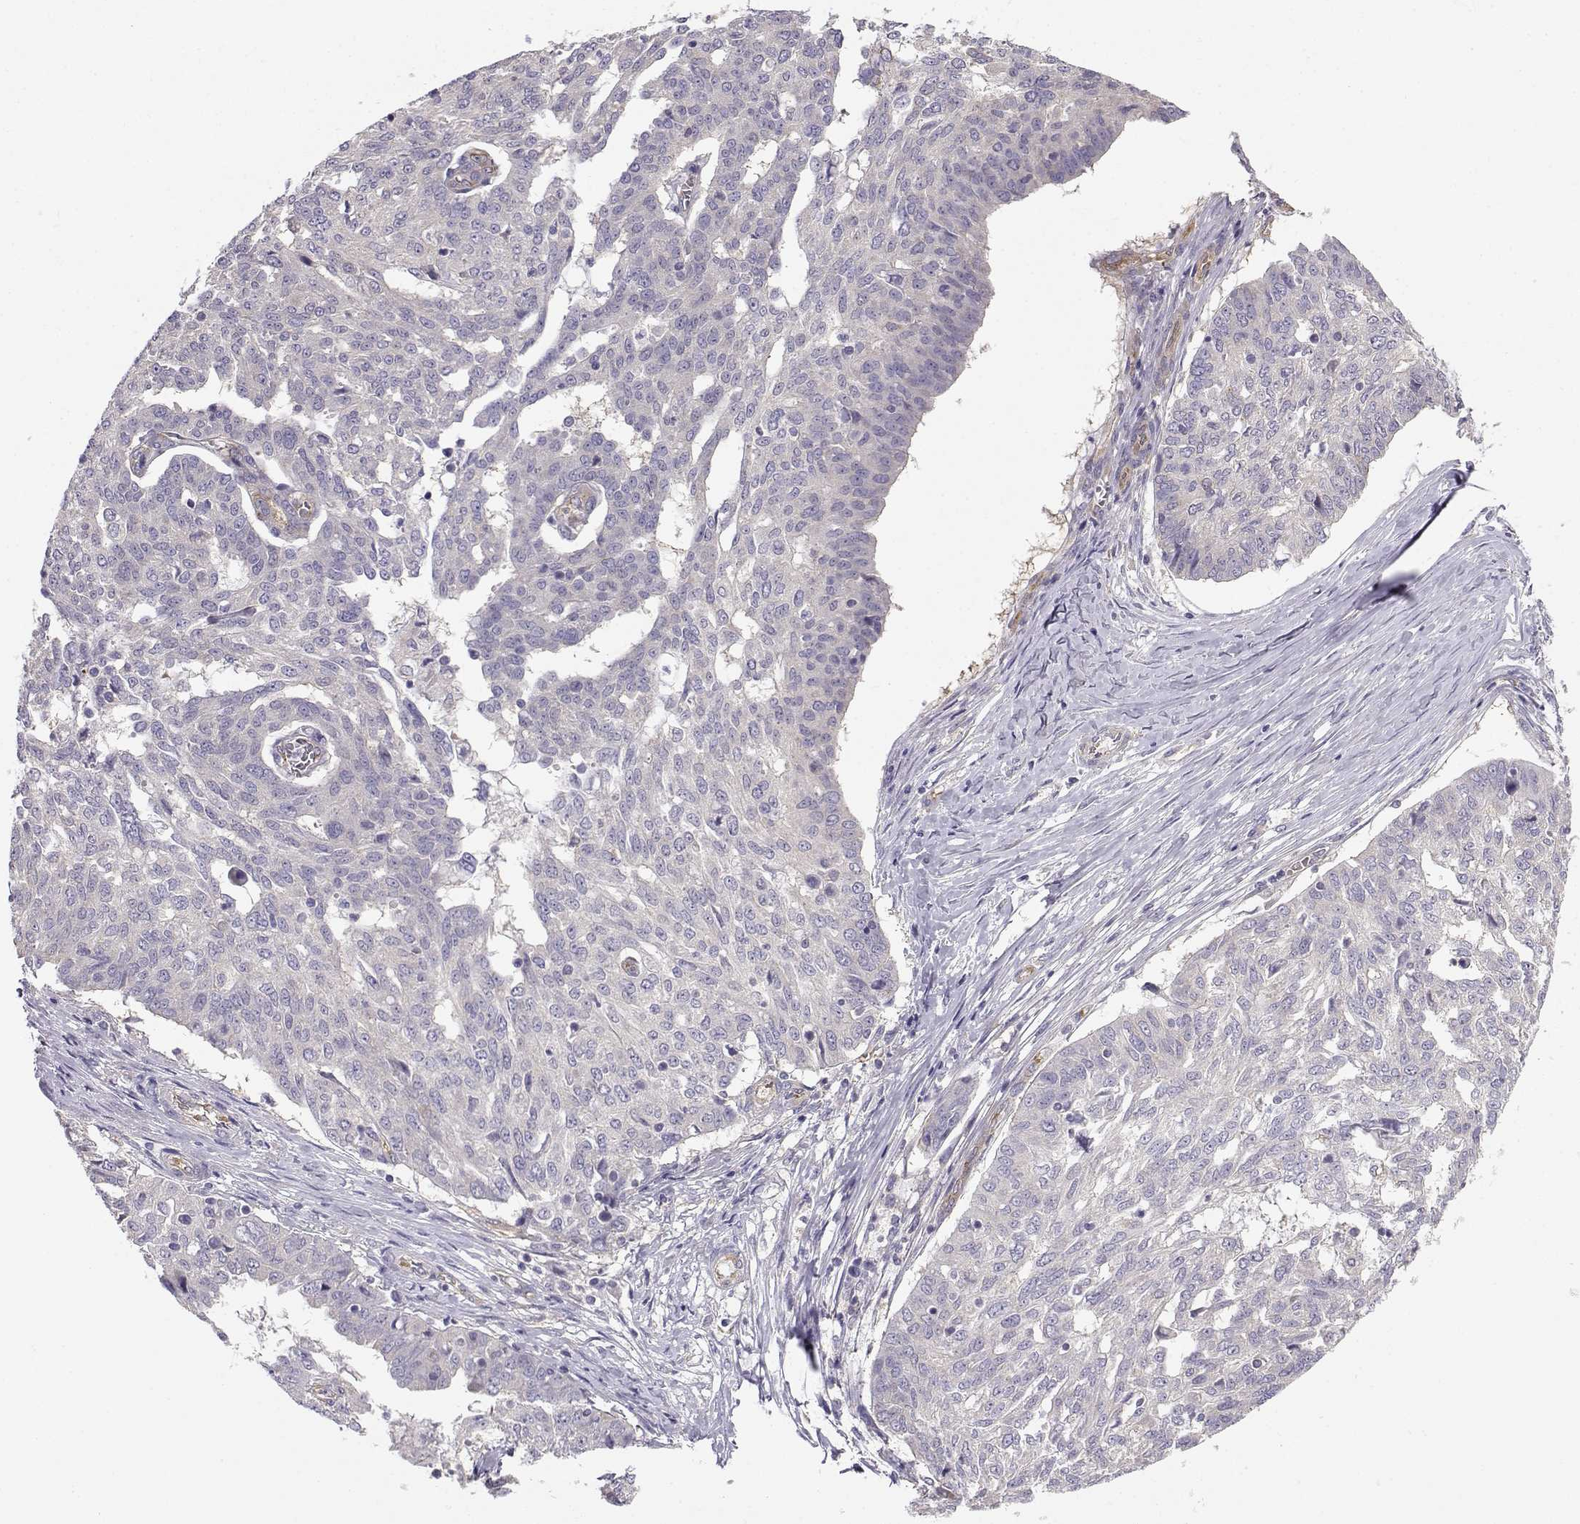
{"staining": {"intensity": "negative", "quantity": "none", "location": "none"}, "tissue": "ovarian cancer", "cell_type": "Tumor cells", "image_type": "cancer", "snomed": [{"axis": "morphology", "description": "Cystadenocarcinoma, serous, NOS"}, {"axis": "topography", "description": "Ovary"}], "caption": "Immunohistochemistry (IHC) image of human ovarian cancer stained for a protein (brown), which shows no positivity in tumor cells.", "gene": "BEND6", "patient": {"sex": "female", "age": 67}}